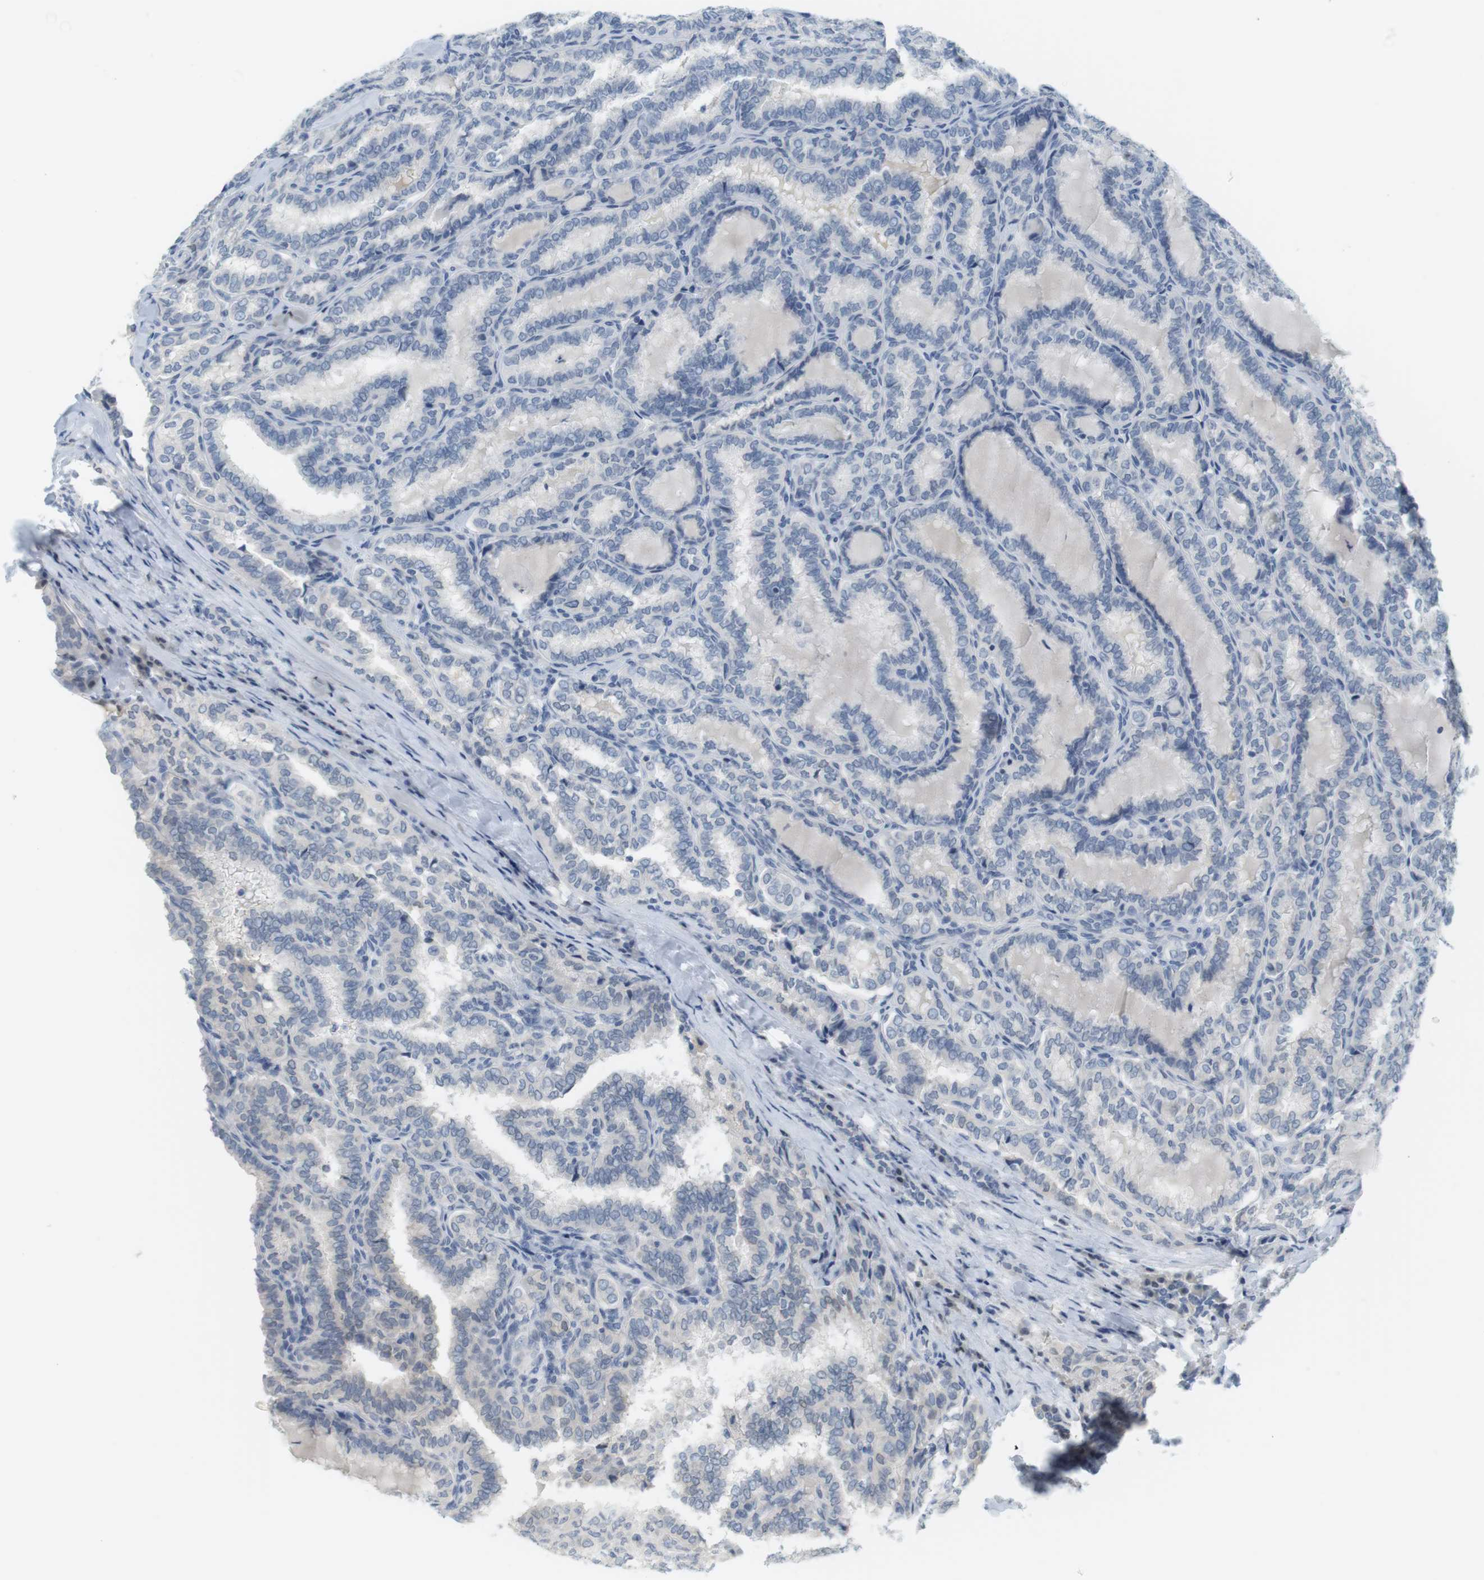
{"staining": {"intensity": "negative", "quantity": "none", "location": "none"}, "tissue": "thyroid cancer", "cell_type": "Tumor cells", "image_type": "cancer", "snomed": [{"axis": "morphology", "description": "Normal tissue, NOS"}, {"axis": "morphology", "description": "Papillary adenocarcinoma, NOS"}, {"axis": "topography", "description": "Thyroid gland"}], "caption": "IHC photomicrograph of neoplastic tissue: human thyroid cancer (papillary adenocarcinoma) stained with DAB (3,3'-diaminobenzidine) shows no significant protein expression in tumor cells.", "gene": "CREB3L2", "patient": {"sex": "female", "age": 30}}